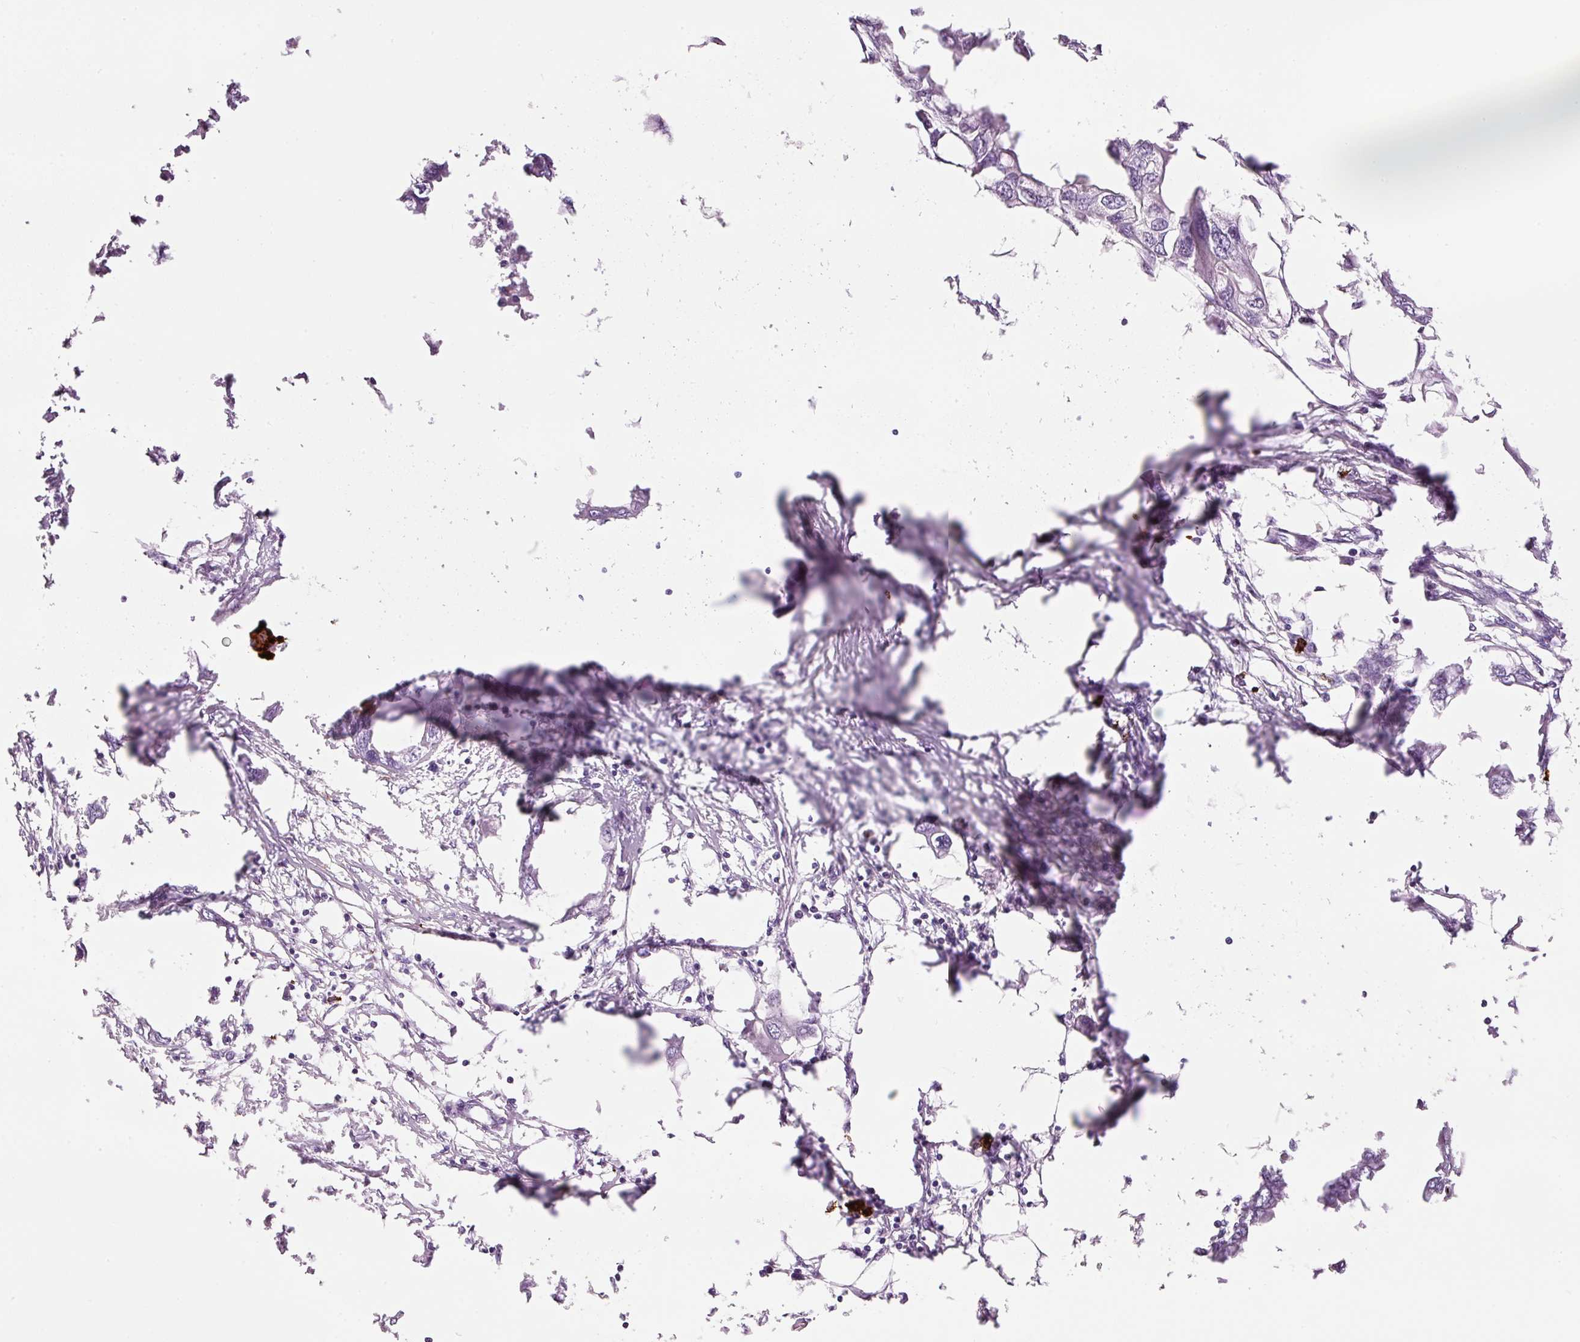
{"staining": {"intensity": "negative", "quantity": "none", "location": "none"}, "tissue": "endometrial cancer", "cell_type": "Tumor cells", "image_type": "cancer", "snomed": [{"axis": "morphology", "description": "Adenocarcinoma, NOS"}, {"axis": "morphology", "description": "Adenocarcinoma, metastatic, NOS"}, {"axis": "topography", "description": "Adipose tissue"}, {"axis": "topography", "description": "Endometrium"}], "caption": "Endometrial cancer (adenocarcinoma) was stained to show a protein in brown. There is no significant positivity in tumor cells. The staining was performed using DAB (3,3'-diaminobenzidine) to visualize the protein expression in brown, while the nuclei were stained in blue with hematoxylin (Magnification: 20x).", "gene": "MAP3K3", "patient": {"sex": "female", "age": 67}}